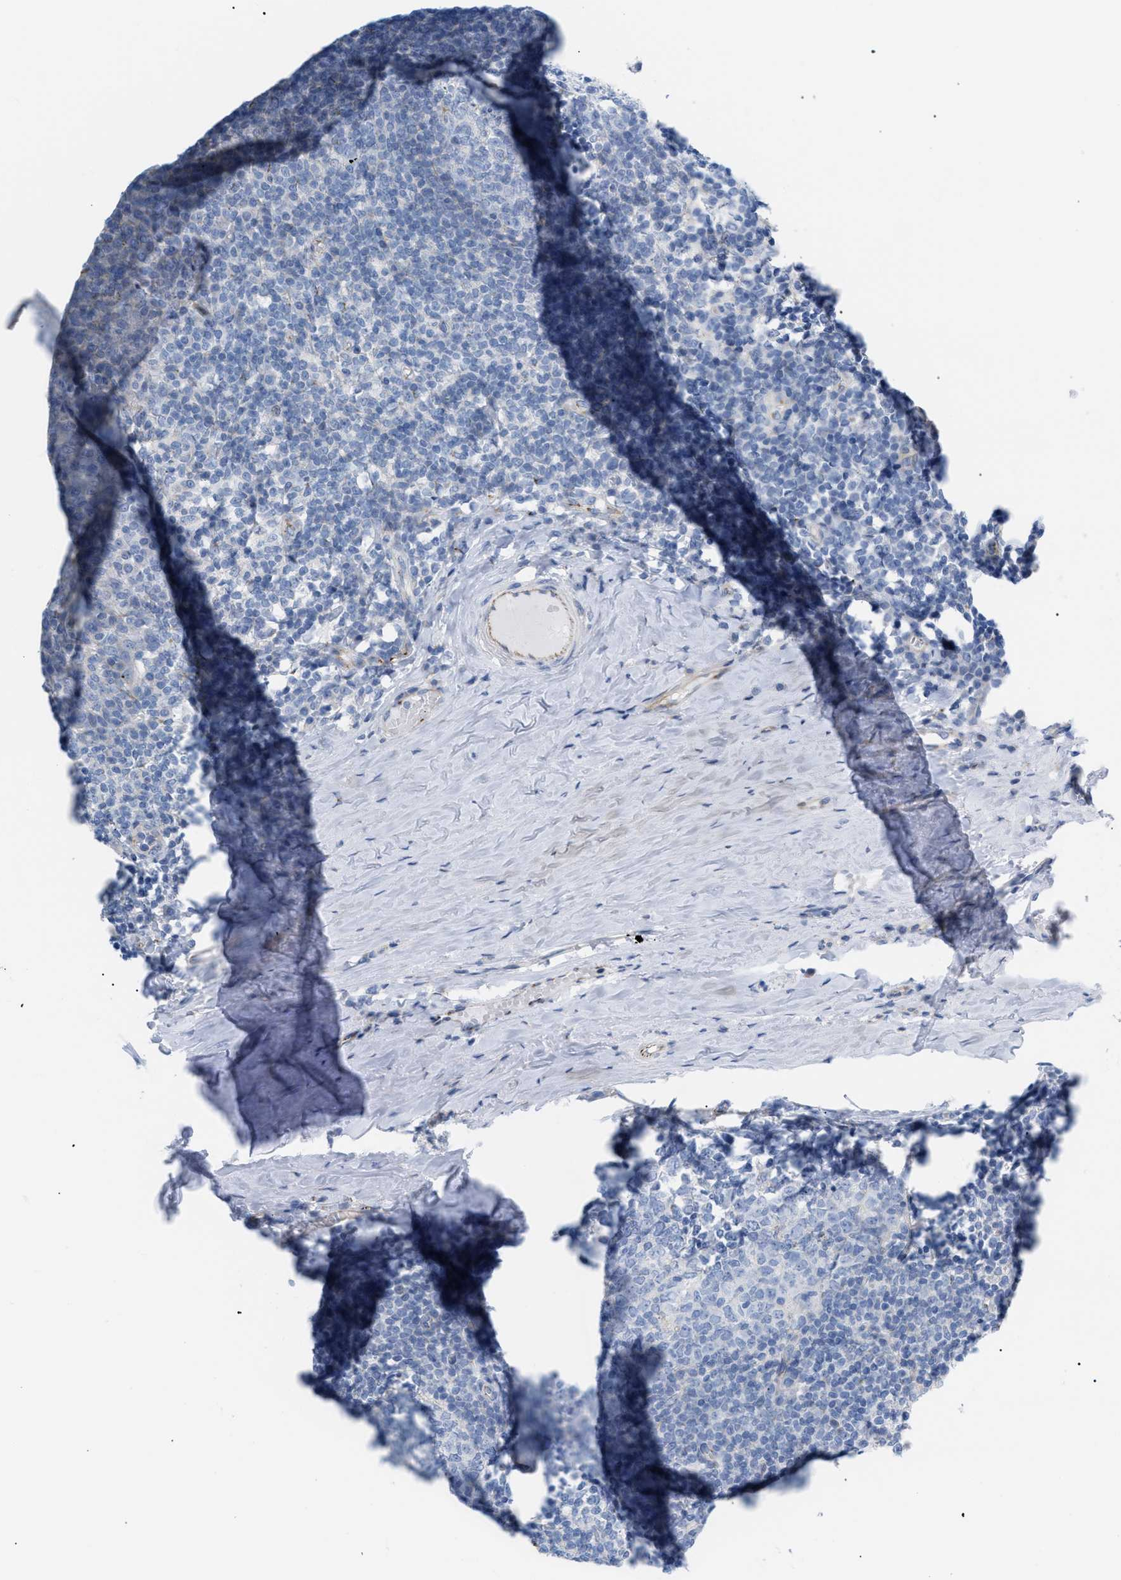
{"staining": {"intensity": "negative", "quantity": "none", "location": "none"}, "tissue": "tonsil", "cell_type": "Germinal center cells", "image_type": "normal", "snomed": [{"axis": "morphology", "description": "Normal tissue, NOS"}, {"axis": "topography", "description": "Tonsil"}], "caption": "This is an IHC image of normal tonsil. There is no positivity in germinal center cells.", "gene": "TMEM17", "patient": {"sex": "female", "age": 19}}